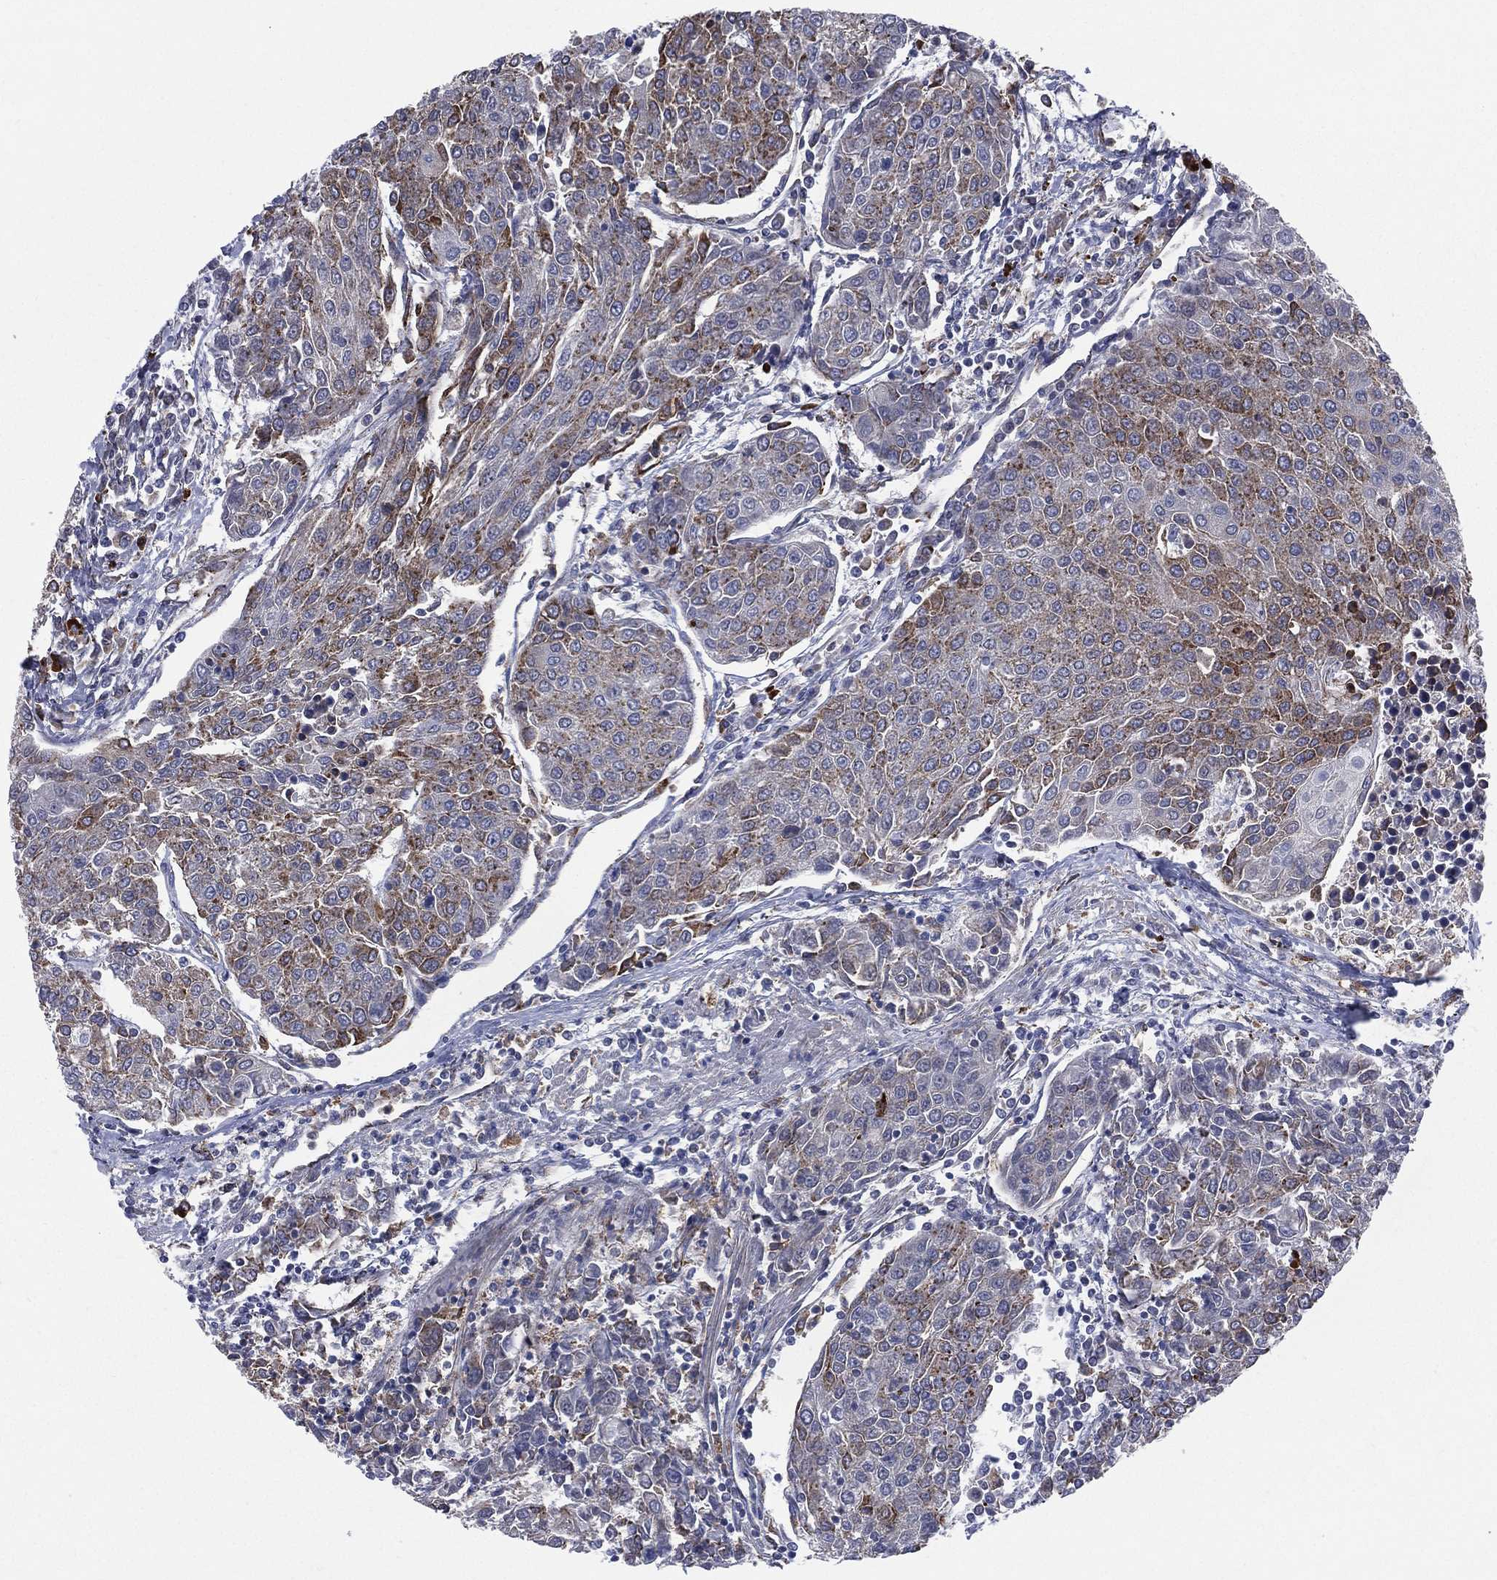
{"staining": {"intensity": "moderate", "quantity": "25%-75%", "location": "cytoplasmic/membranous"}, "tissue": "urothelial cancer", "cell_type": "Tumor cells", "image_type": "cancer", "snomed": [{"axis": "morphology", "description": "Urothelial carcinoma, High grade"}, {"axis": "topography", "description": "Urinary bladder"}], "caption": "The image demonstrates immunohistochemical staining of urothelial cancer. There is moderate cytoplasmic/membranous positivity is present in approximately 25%-75% of tumor cells. Ihc stains the protein of interest in brown and the nuclei are stained blue.", "gene": "CCDC159", "patient": {"sex": "female", "age": 85}}